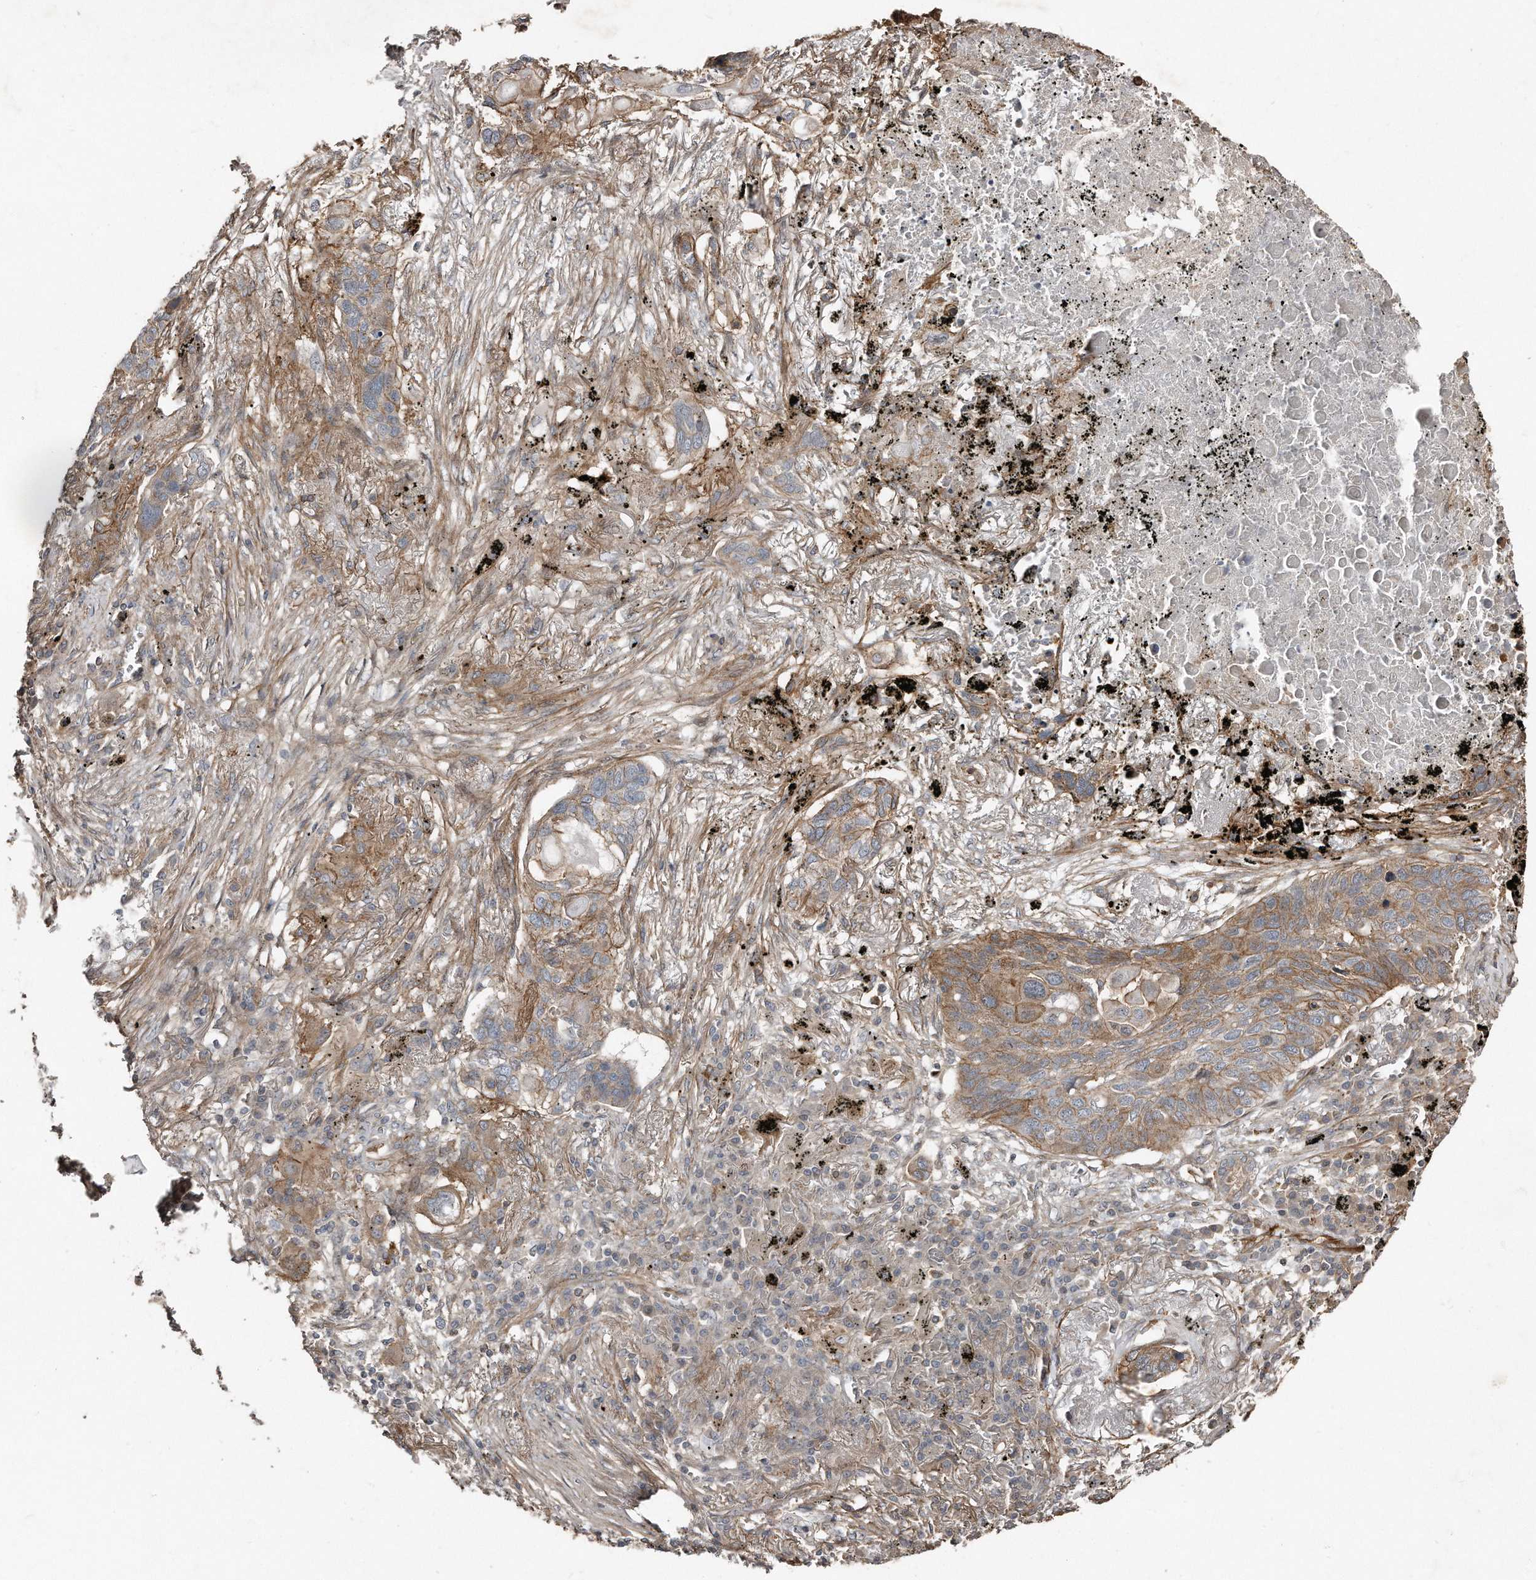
{"staining": {"intensity": "moderate", "quantity": "<25%", "location": "cytoplasmic/membranous"}, "tissue": "lung cancer", "cell_type": "Tumor cells", "image_type": "cancer", "snomed": [{"axis": "morphology", "description": "Squamous cell carcinoma, NOS"}, {"axis": "topography", "description": "Lung"}], "caption": "High-magnification brightfield microscopy of lung cancer stained with DAB (brown) and counterstained with hematoxylin (blue). tumor cells exhibit moderate cytoplasmic/membranous staining is appreciated in about<25% of cells.", "gene": "SNAP47", "patient": {"sex": "female", "age": 63}}